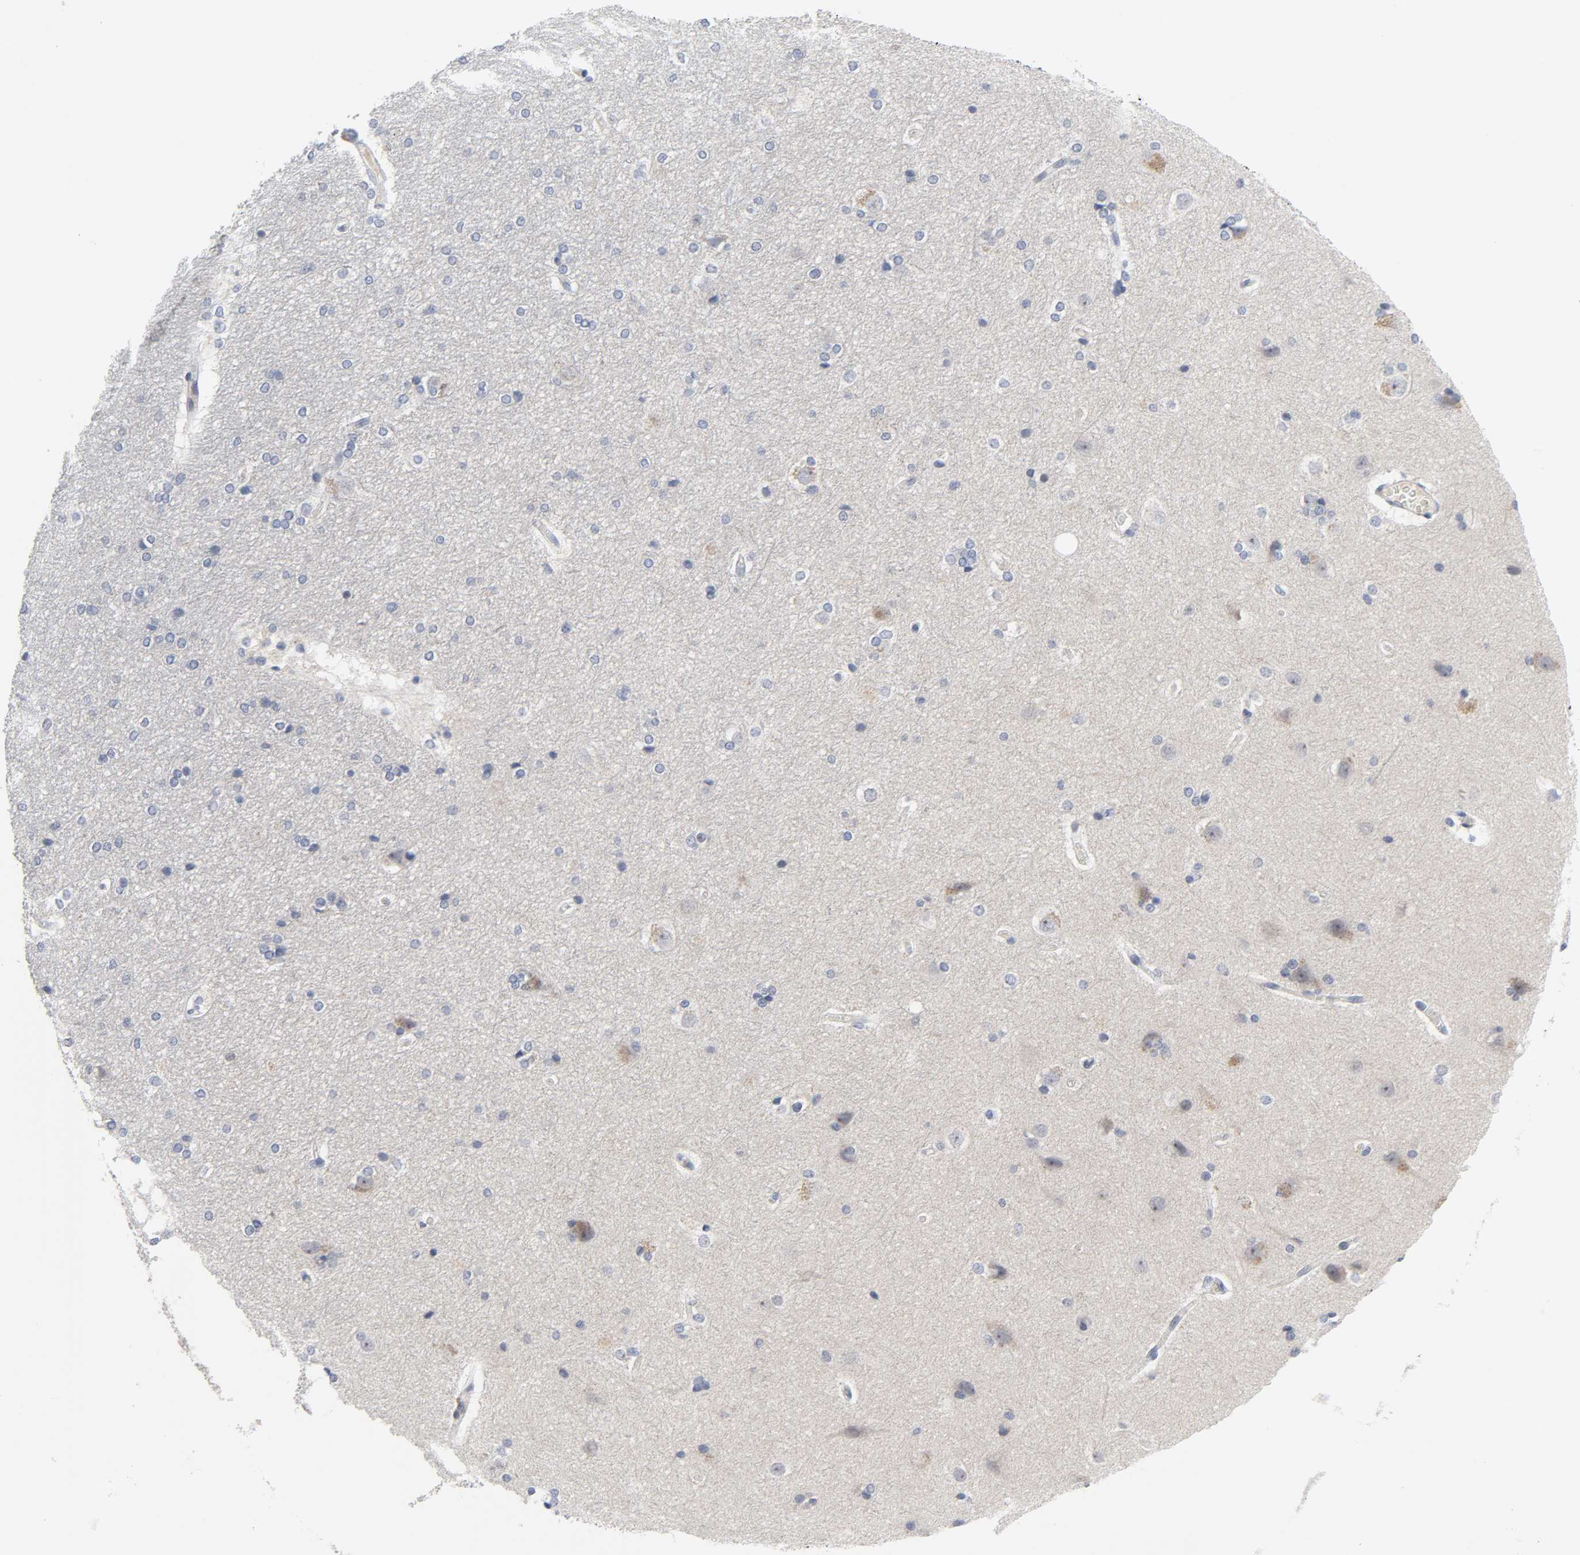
{"staining": {"intensity": "negative", "quantity": "none", "location": "none"}, "tissue": "hippocampus", "cell_type": "Glial cells", "image_type": "normal", "snomed": [{"axis": "morphology", "description": "Normal tissue, NOS"}, {"axis": "topography", "description": "Hippocampus"}], "caption": "The image exhibits no staining of glial cells in unremarkable hippocampus. (Brightfield microscopy of DAB (3,3'-diaminobenzidine) immunohistochemistry (IHC) at high magnification).", "gene": "WEE1", "patient": {"sex": "female", "age": 19}}